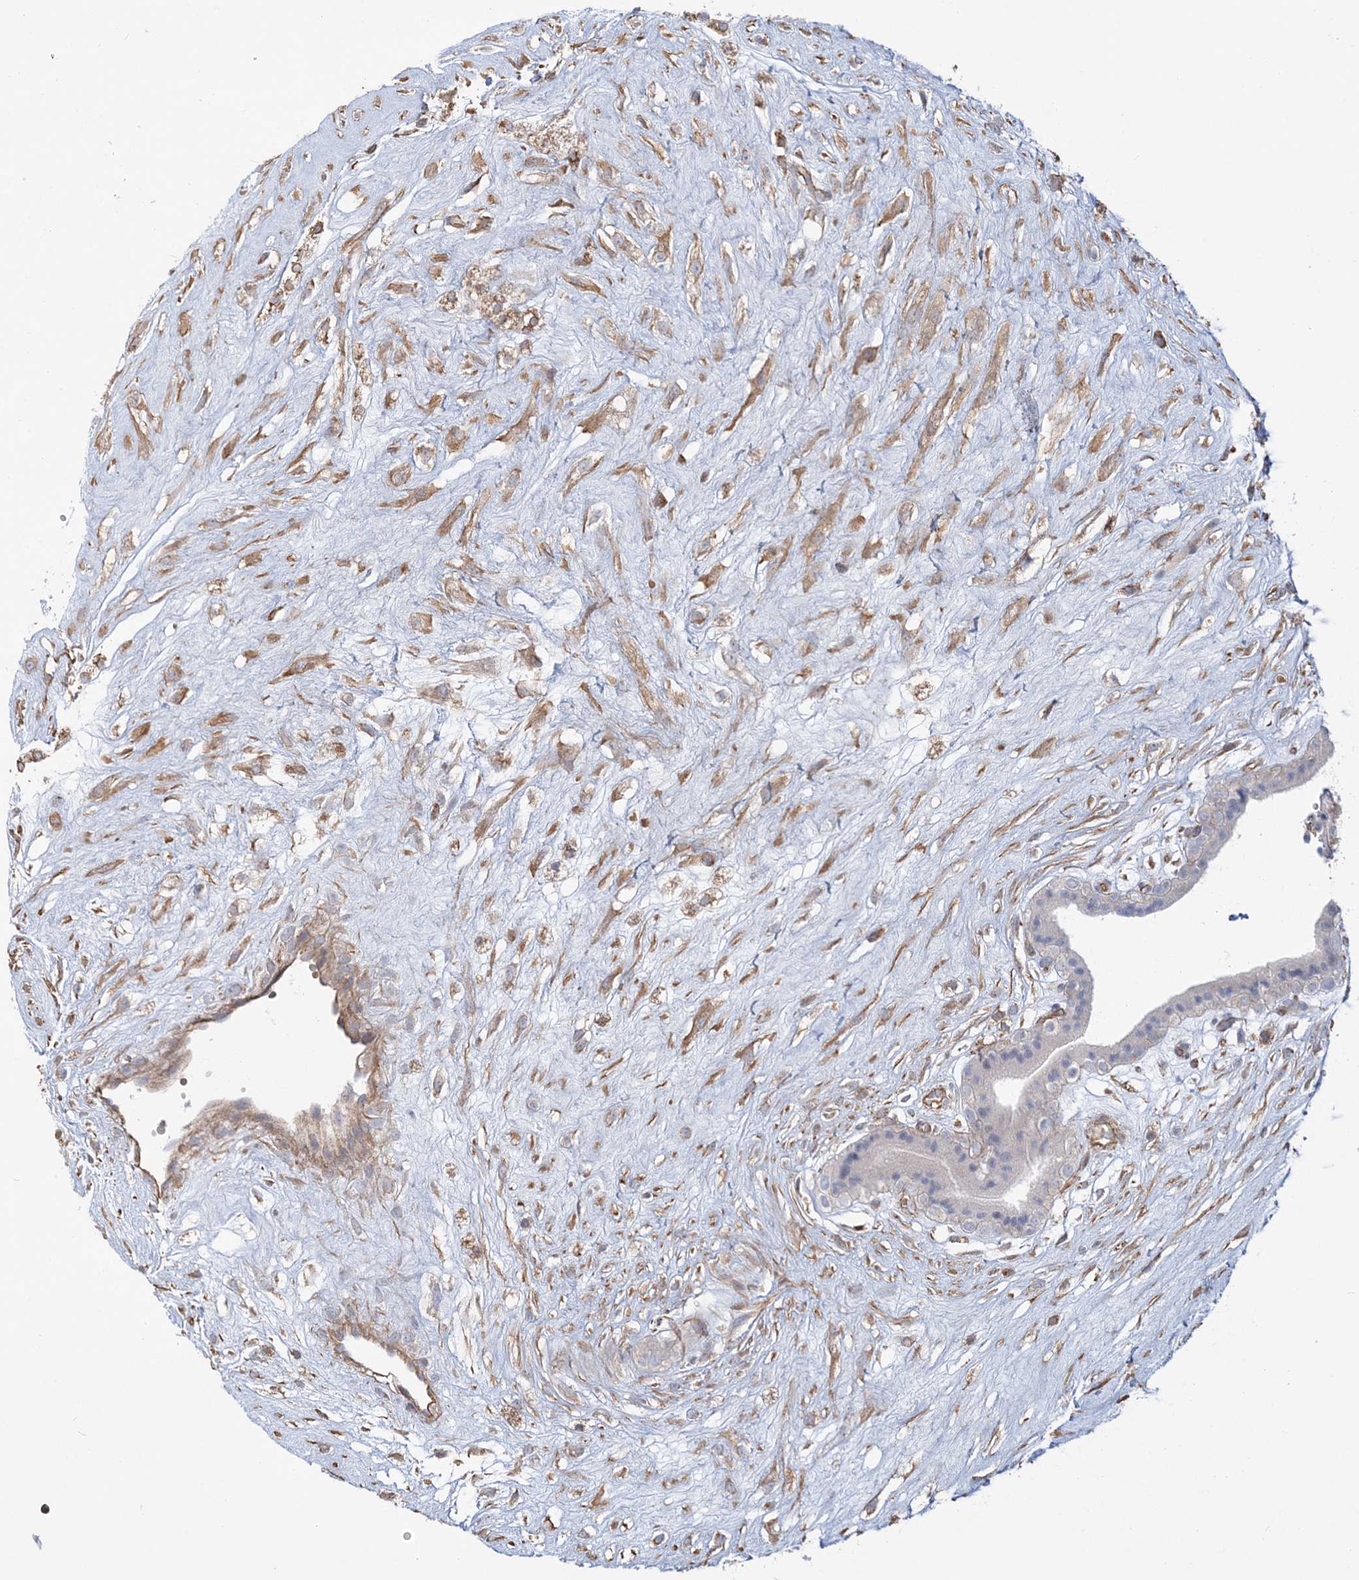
{"staining": {"intensity": "moderate", "quantity": ">75%", "location": "cytoplasmic/membranous"}, "tissue": "placenta", "cell_type": "Decidual cells", "image_type": "normal", "snomed": [{"axis": "morphology", "description": "Normal tissue, NOS"}, {"axis": "topography", "description": "Placenta"}], "caption": "Brown immunohistochemical staining in unremarkable placenta reveals moderate cytoplasmic/membranous expression in about >75% of decidual cells.", "gene": "ZNF821", "patient": {"sex": "female", "age": 18}}